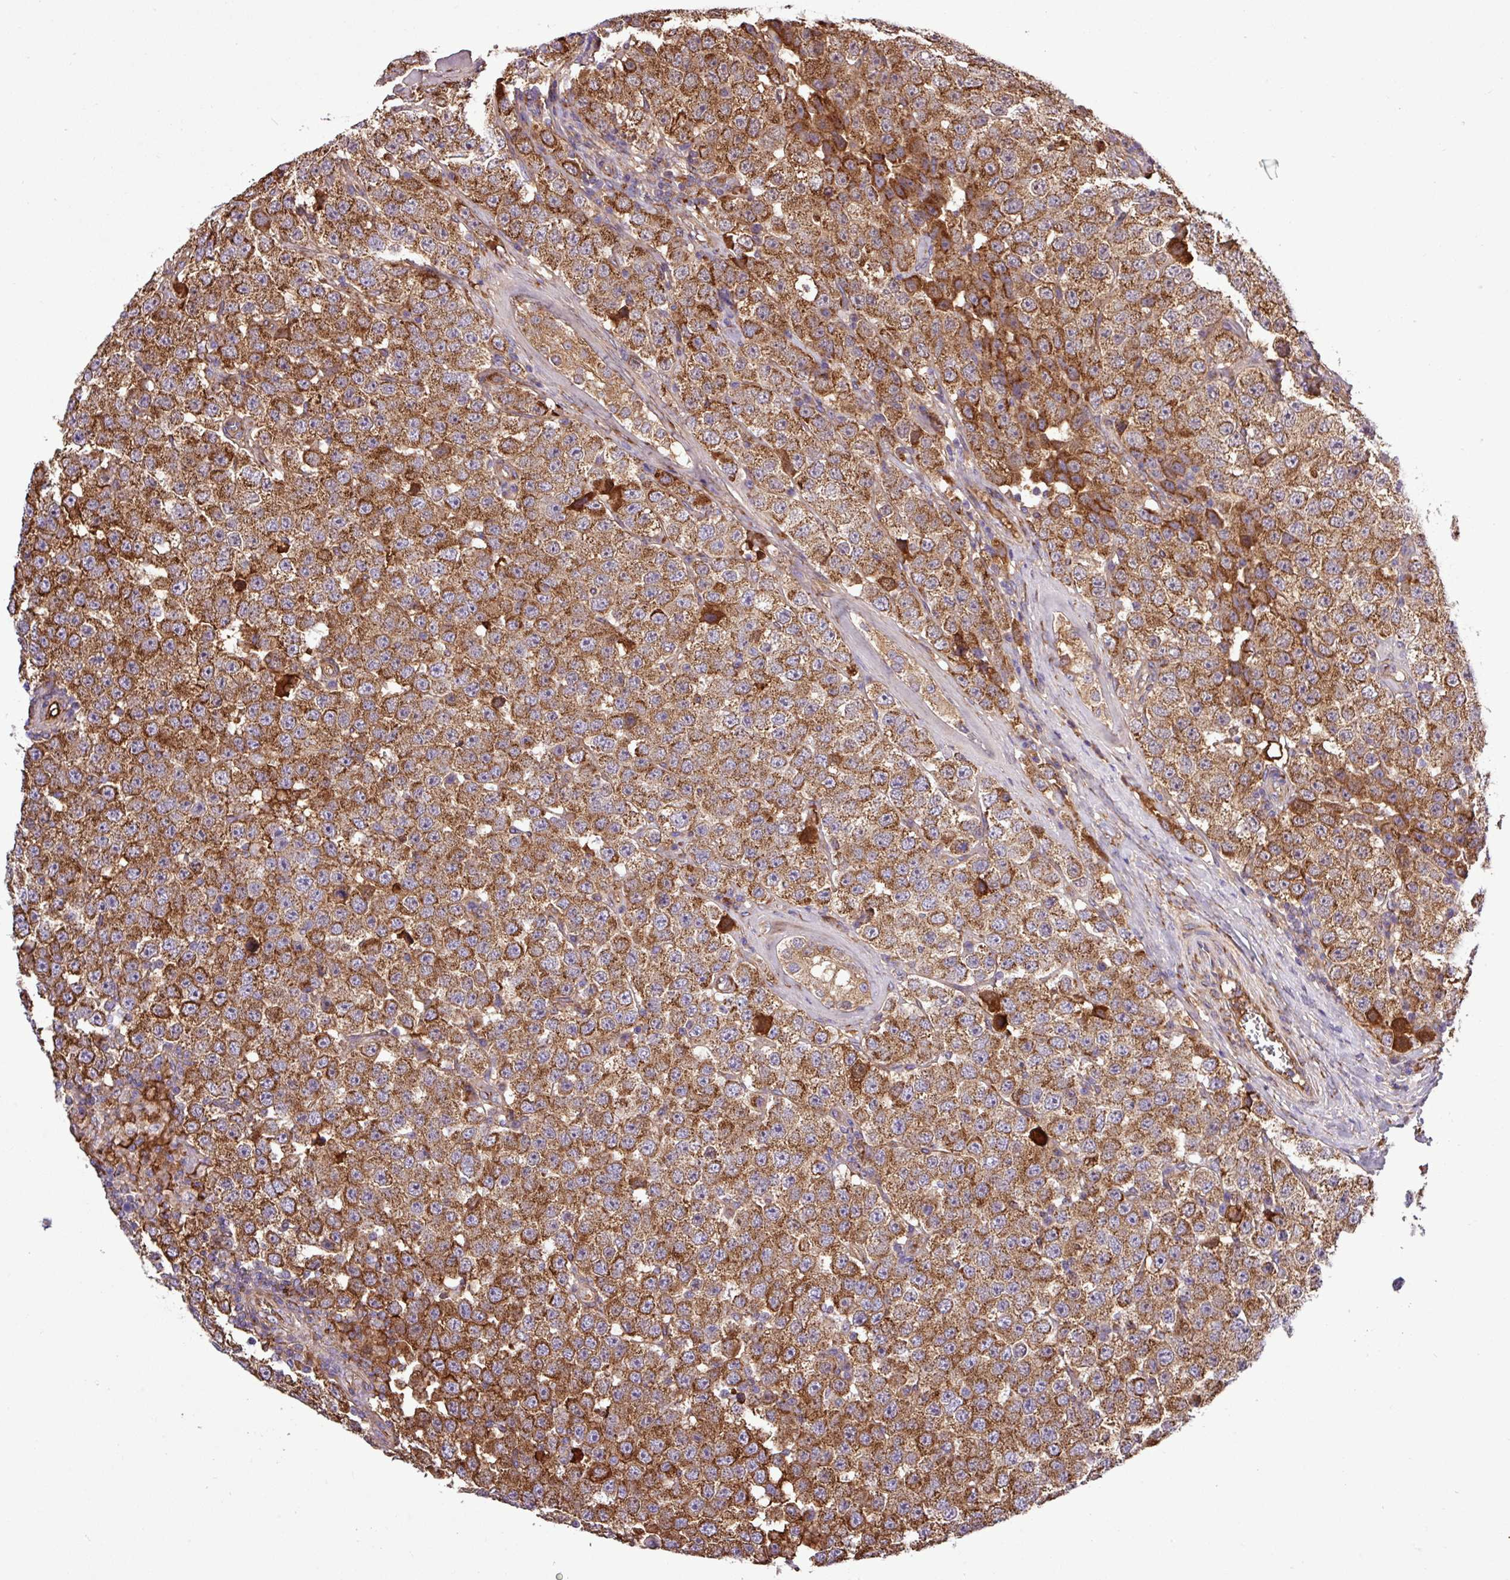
{"staining": {"intensity": "strong", "quantity": ">75%", "location": "cytoplasmic/membranous"}, "tissue": "testis cancer", "cell_type": "Tumor cells", "image_type": "cancer", "snomed": [{"axis": "morphology", "description": "Seminoma, NOS"}, {"axis": "topography", "description": "Testis"}], "caption": "Testis seminoma tissue reveals strong cytoplasmic/membranous staining in about >75% of tumor cells, visualized by immunohistochemistry.", "gene": "CWH43", "patient": {"sex": "male", "age": 28}}